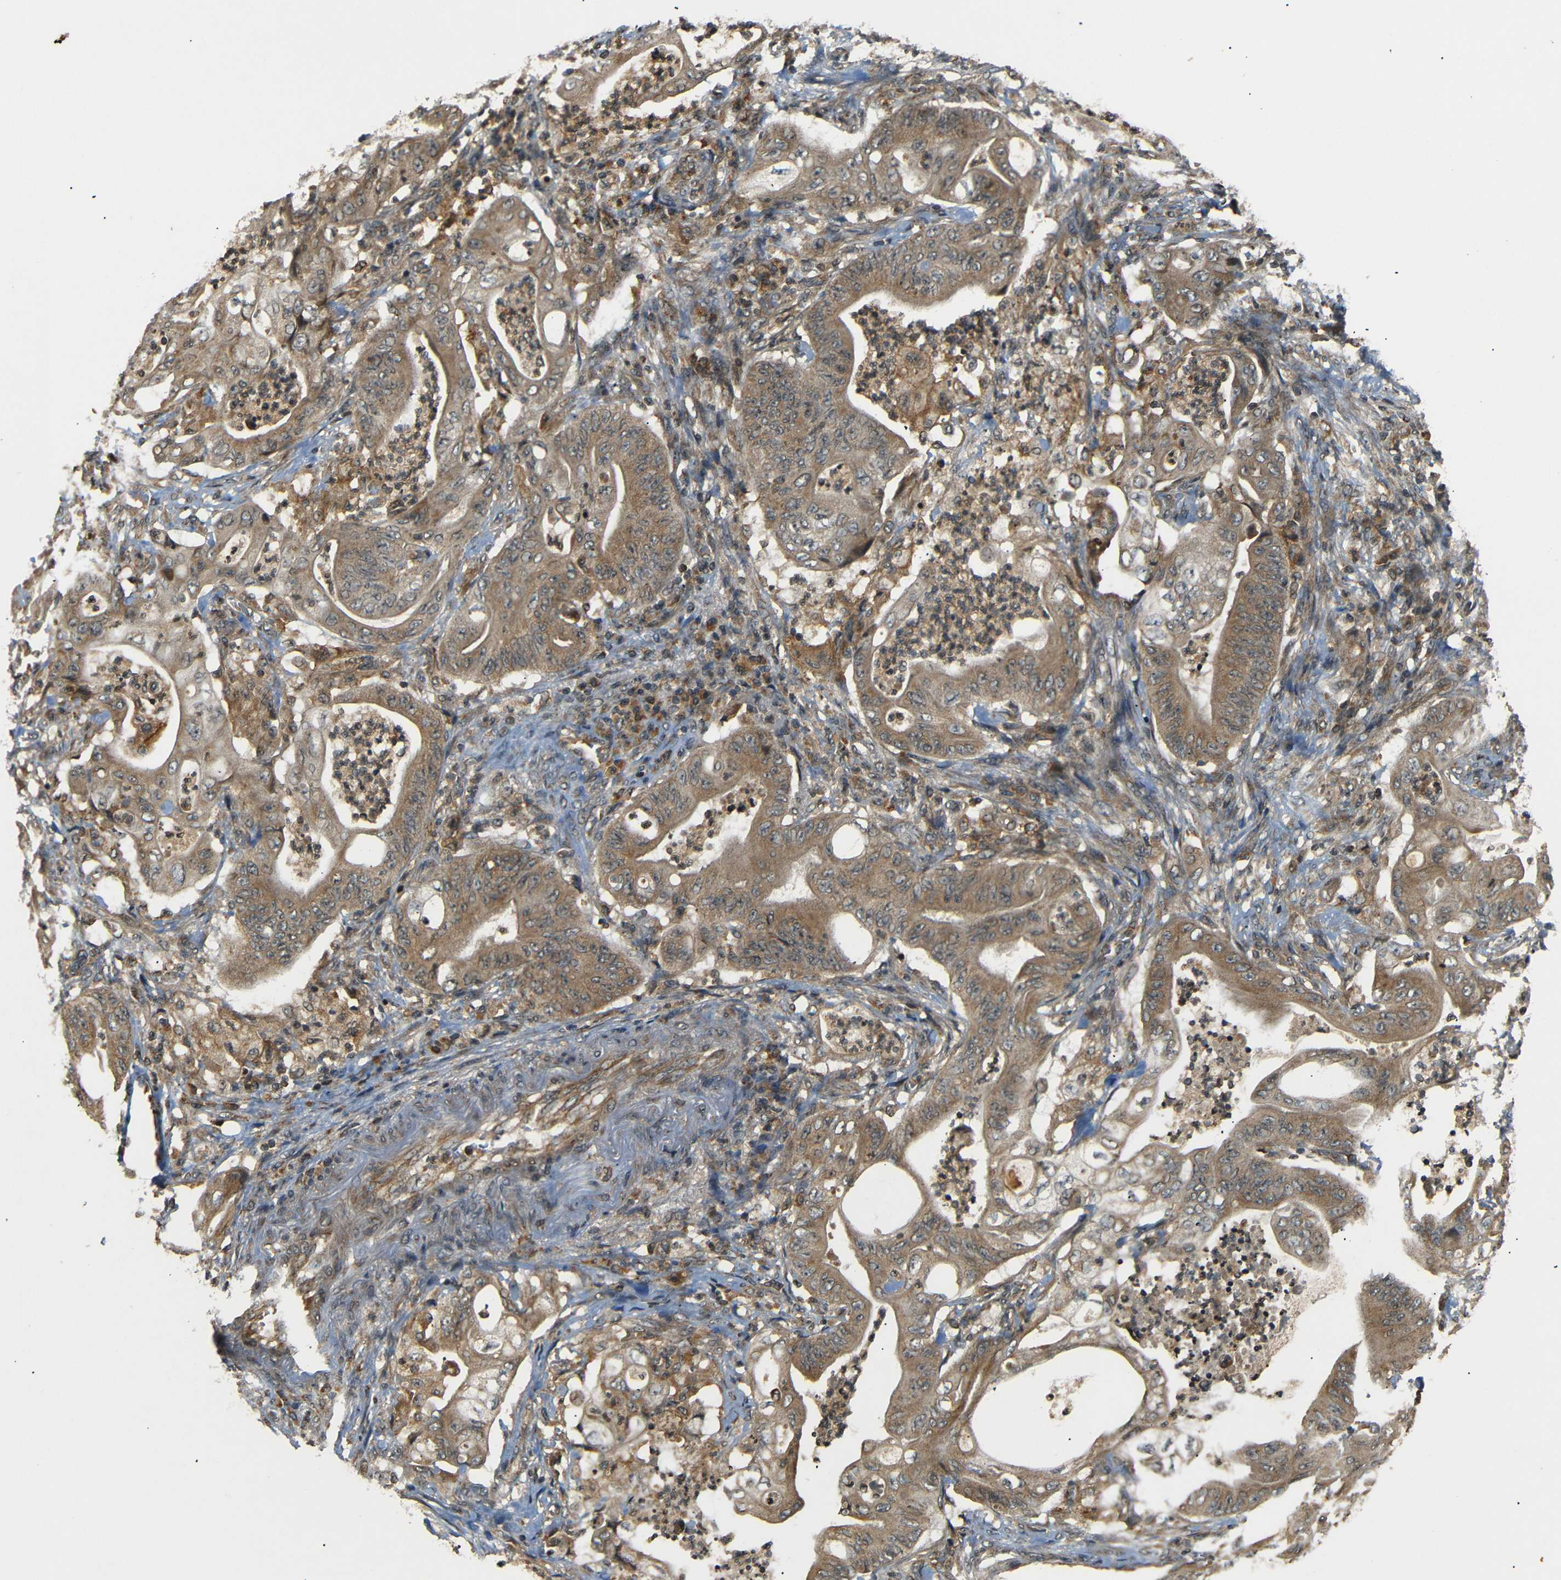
{"staining": {"intensity": "moderate", "quantity": ">75%", "location": "cytoplasmic/membranous"}, "tissue": "stomach cancer", "cell_type": "Tumor cells", "image_type": "cancer", "snomed": [{"axis": "morphology", "description": "Adenocarcinoma, NOS"}, {"axis": "topography", "description": "Stomach"}], "caption": "Adenocarcinoma (stomach) stained with a brown dye exhibits moderate cytoplasmic/membranous positive expression in about >75% of tumor cells.", "gene": "TANK", "patient": {"sex": "female", "age": 73}}